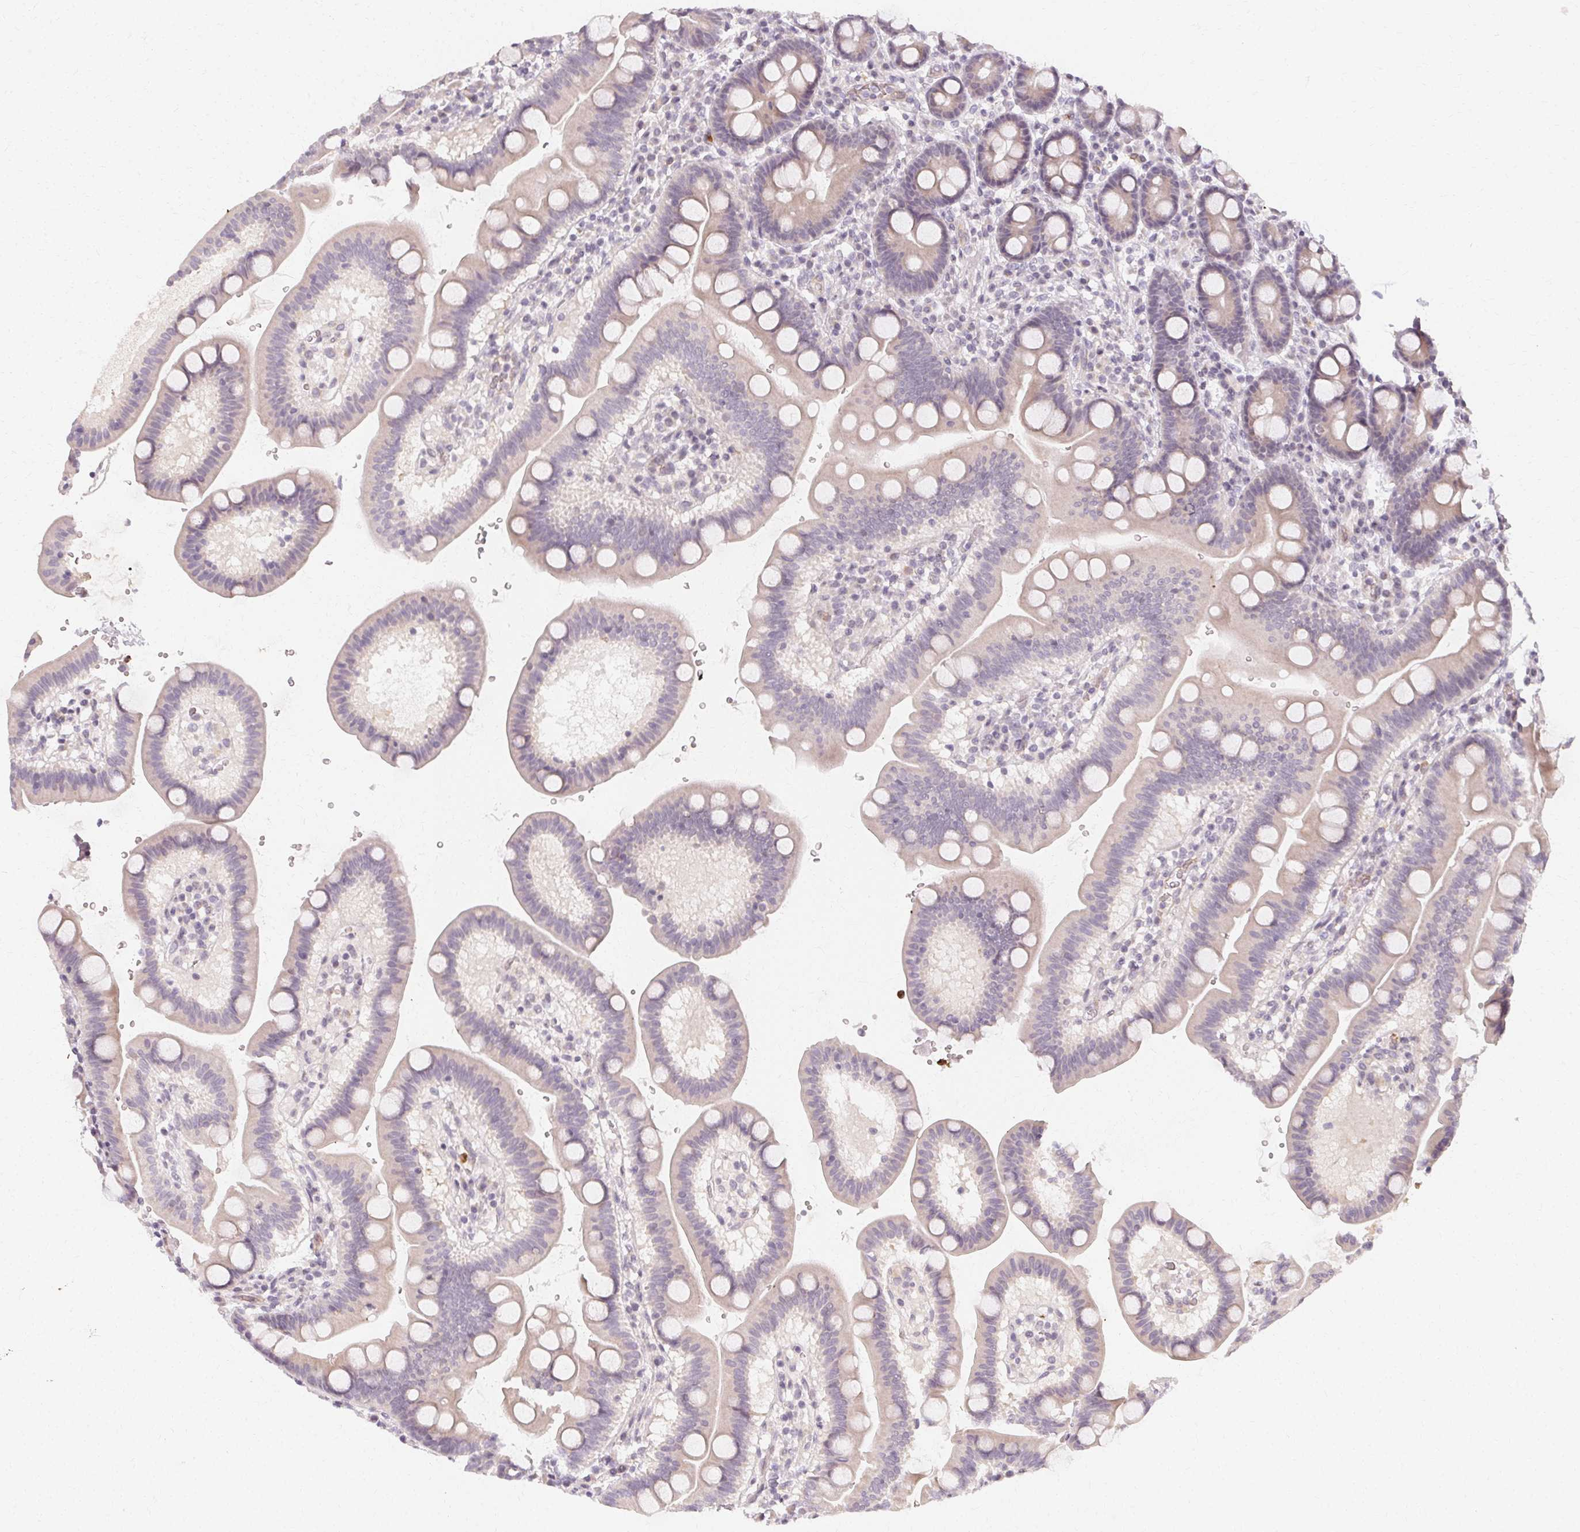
{"staining": {"intensity": "negative", "quantity": "none", "location": "none"}, "tissue": "duodenum", "cell_type": "Glandular cells", "image_type": "normal", "snomed": [{"axis": "morphology", "description": "Normal tissue, NOS"}, {"axis": "topography", "description": "Duodenum"}], "caption": "Histopathology image shows no significant protein staining in glandular cells of normal duodenum. (DAB (3,3'-diaminobenzidine) immunohistochemistry visualized using brightfield microscopy, high magnification).", "gene": "CLCNKA", "patient": {"sex": "male", "age": 59}}